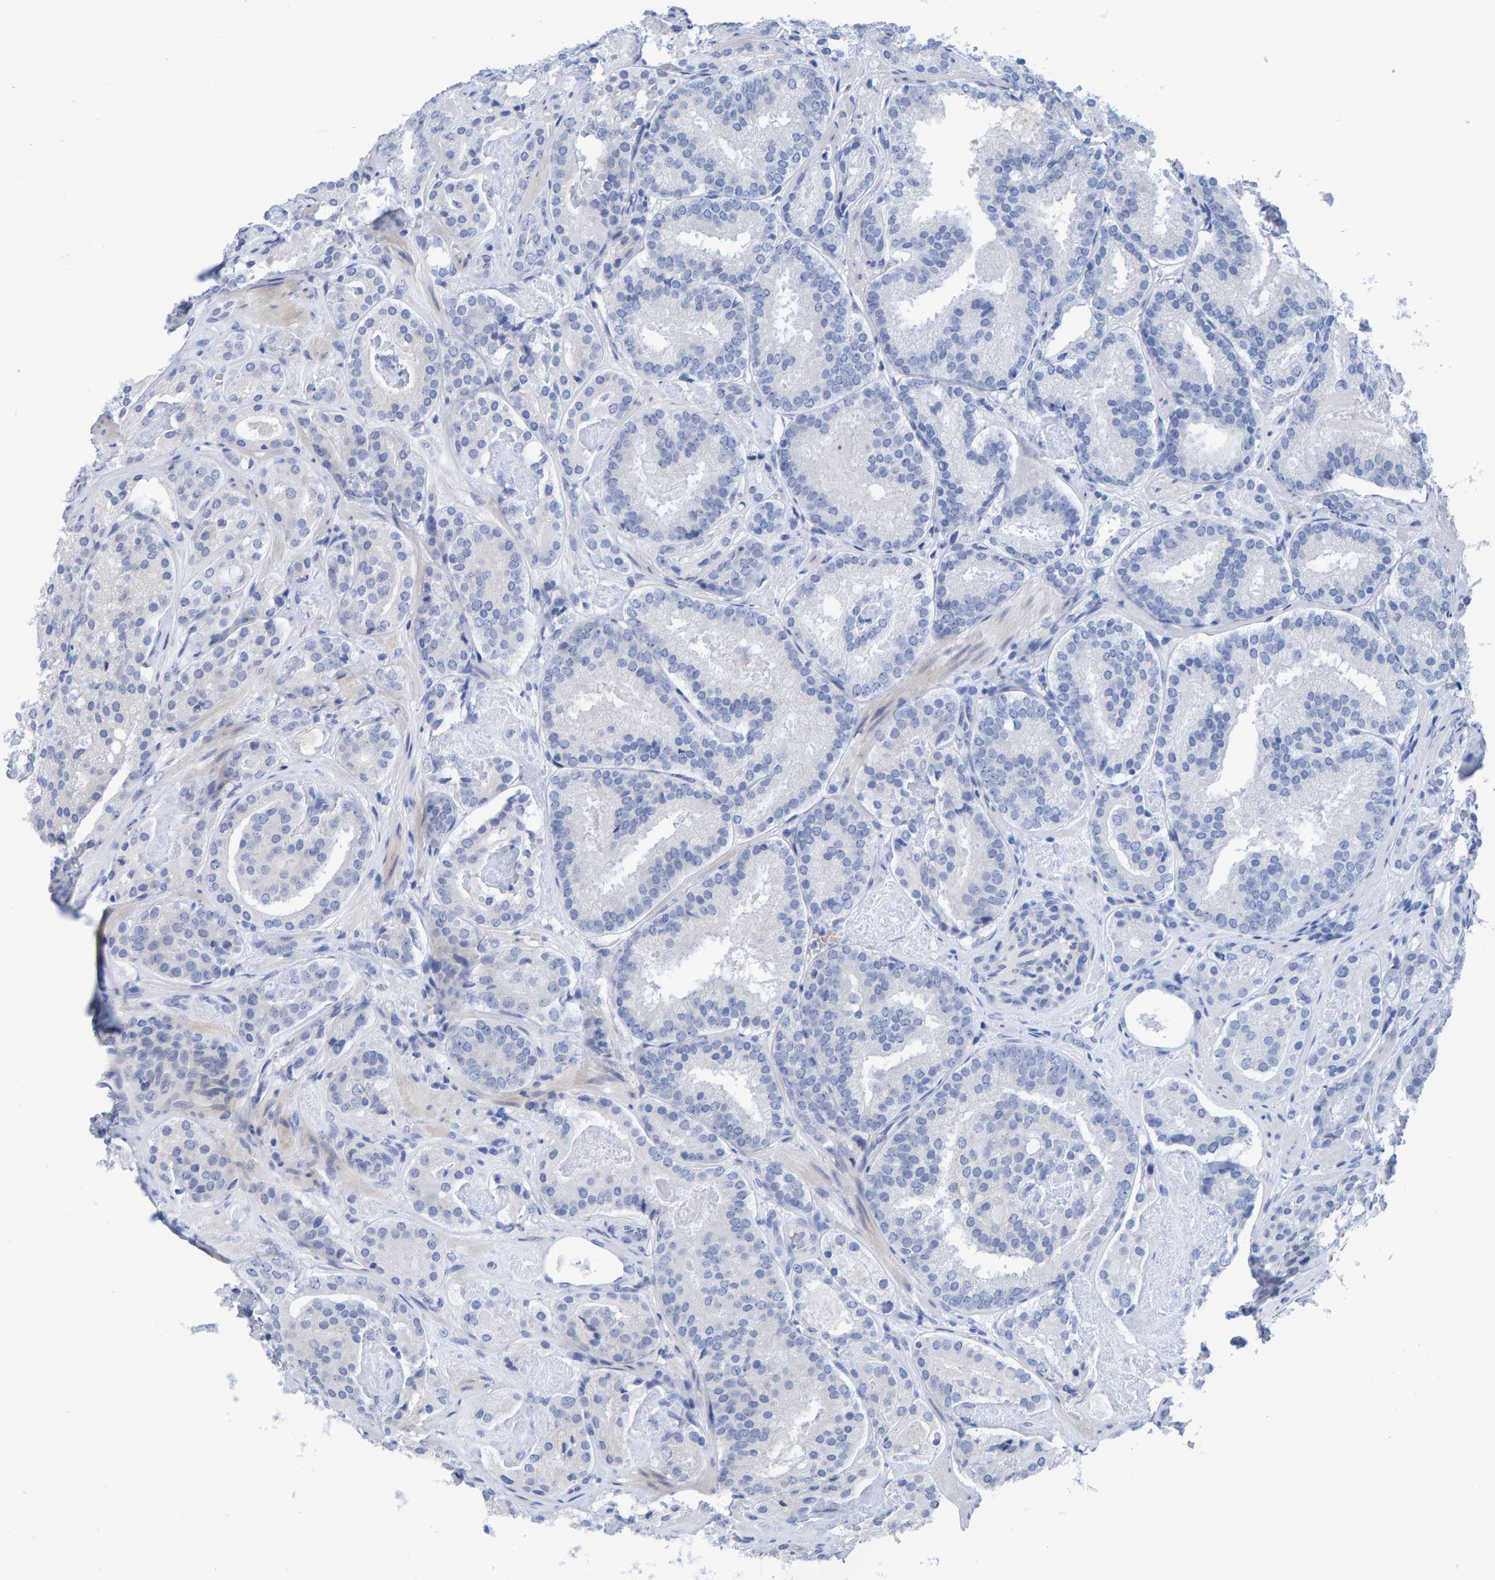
{"staining": {"intensity": "negative", "quantity": "none", "location": "none"}, "tissue": "prostate cancer", "cell_type": "Tumor cells", "image_type": "cancer", "snomed": [{"axis": "morphology", "description": "Adenocarcinoma, Low grade"}, {"axis": "topography", "description": "Prostate"}], "caption": "The IHC photomicrograph has no significant expression in tumor cells of low-grade adenocarcinoma (prostate) tissue.", "gene": "MFSD6L", "patient": {"sex": "male", "age": 69}}